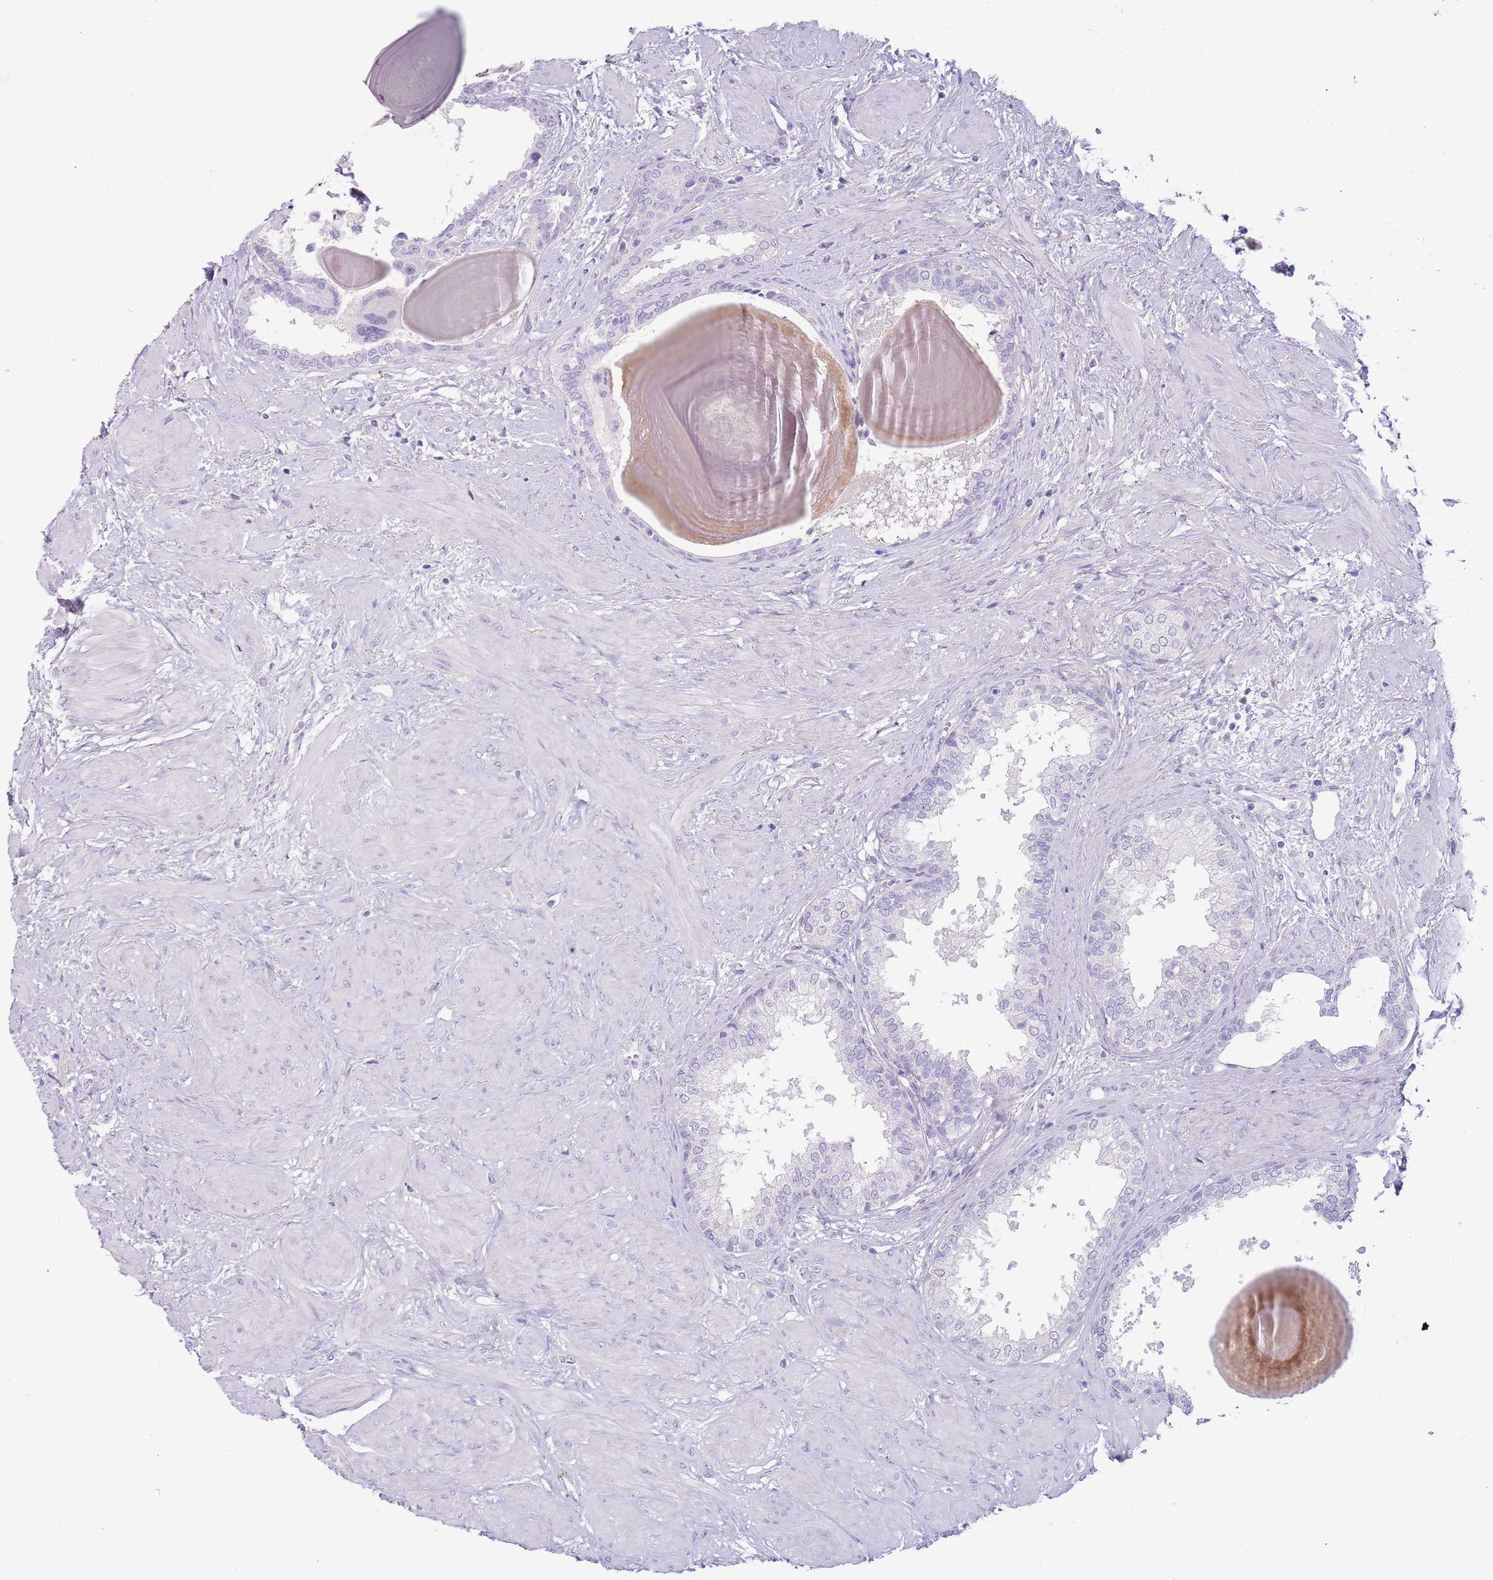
{"staining": {"intensity": "negative", "quantity": "none", "location": "none"}, "tissue": "prostate", "cell_type": "Glandular cells", "image_type": "normal", "snomed": [{"axis": "morphology", "description": "Normal tissue, NOS"}, {"axis": "topography", "description": "Prostate"}], "caption": "Immunohistochemical staining of benign human prostate shows no significant expression in glandular cells. (DAB immunohistochemistry (IHC) with hematoxylin counter stain).", "gene": "TOX2", "patient": {"sex": "male", "age": 48}}